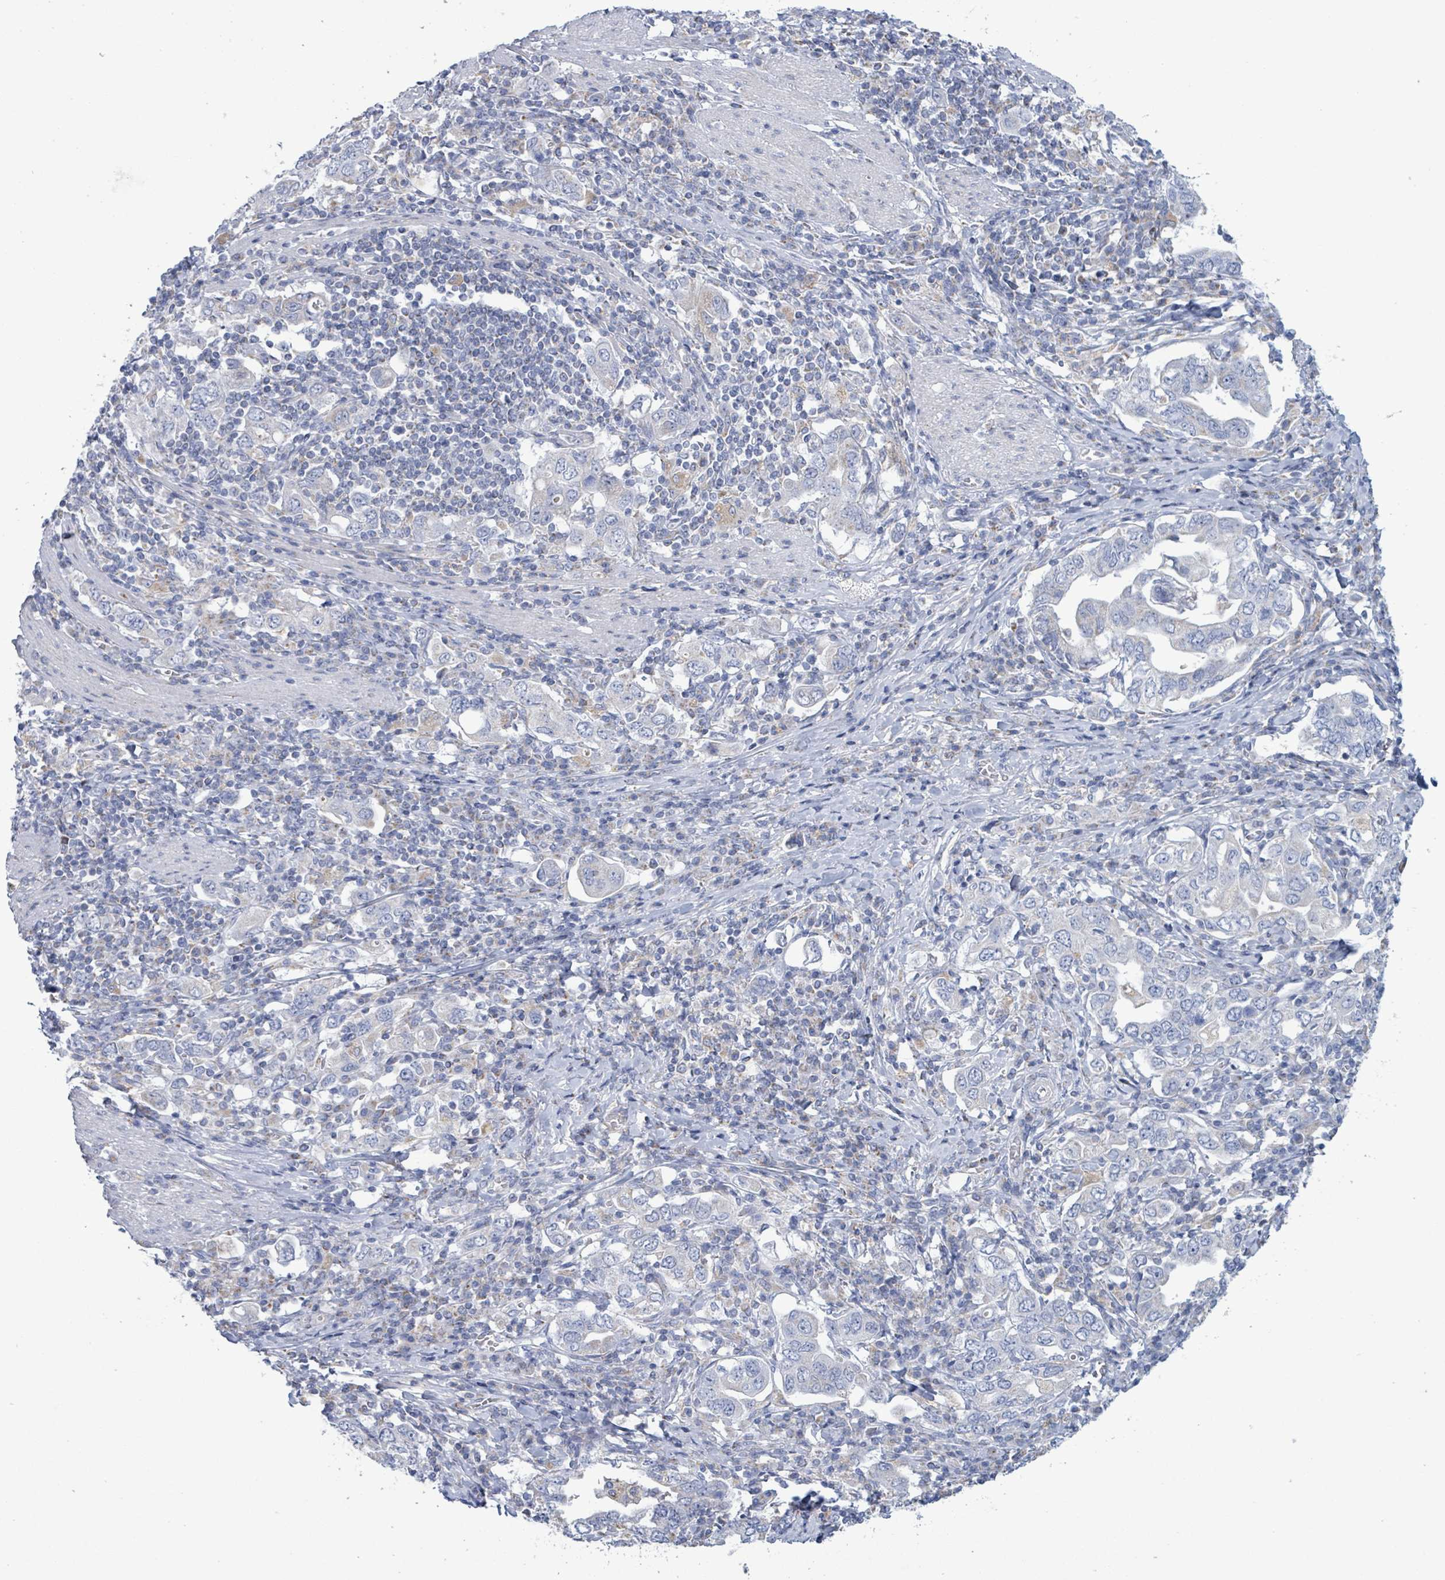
{"staining": {"intensity": "weak", "quantity": "<25%", "location": "cytoplasmic/membranous"}, "tissue": "stomach cancer", "cell_type": "Tumor cells", "image_type": "cancer", "snomed": [{"axis": "morphology", "description": "Adenocarcinoma, NOS"}, {"axis": "topography", "description": "Stomach, upper"}, {"axis": "topography", "description": "Stomach"}], "caption": "Histopathology image shows no significant protein expression in tumor cells of stomach cancer (adenocarcinoma).", "gene": "AKR1C4", "patient": {"sex": "male", "age": 62}}